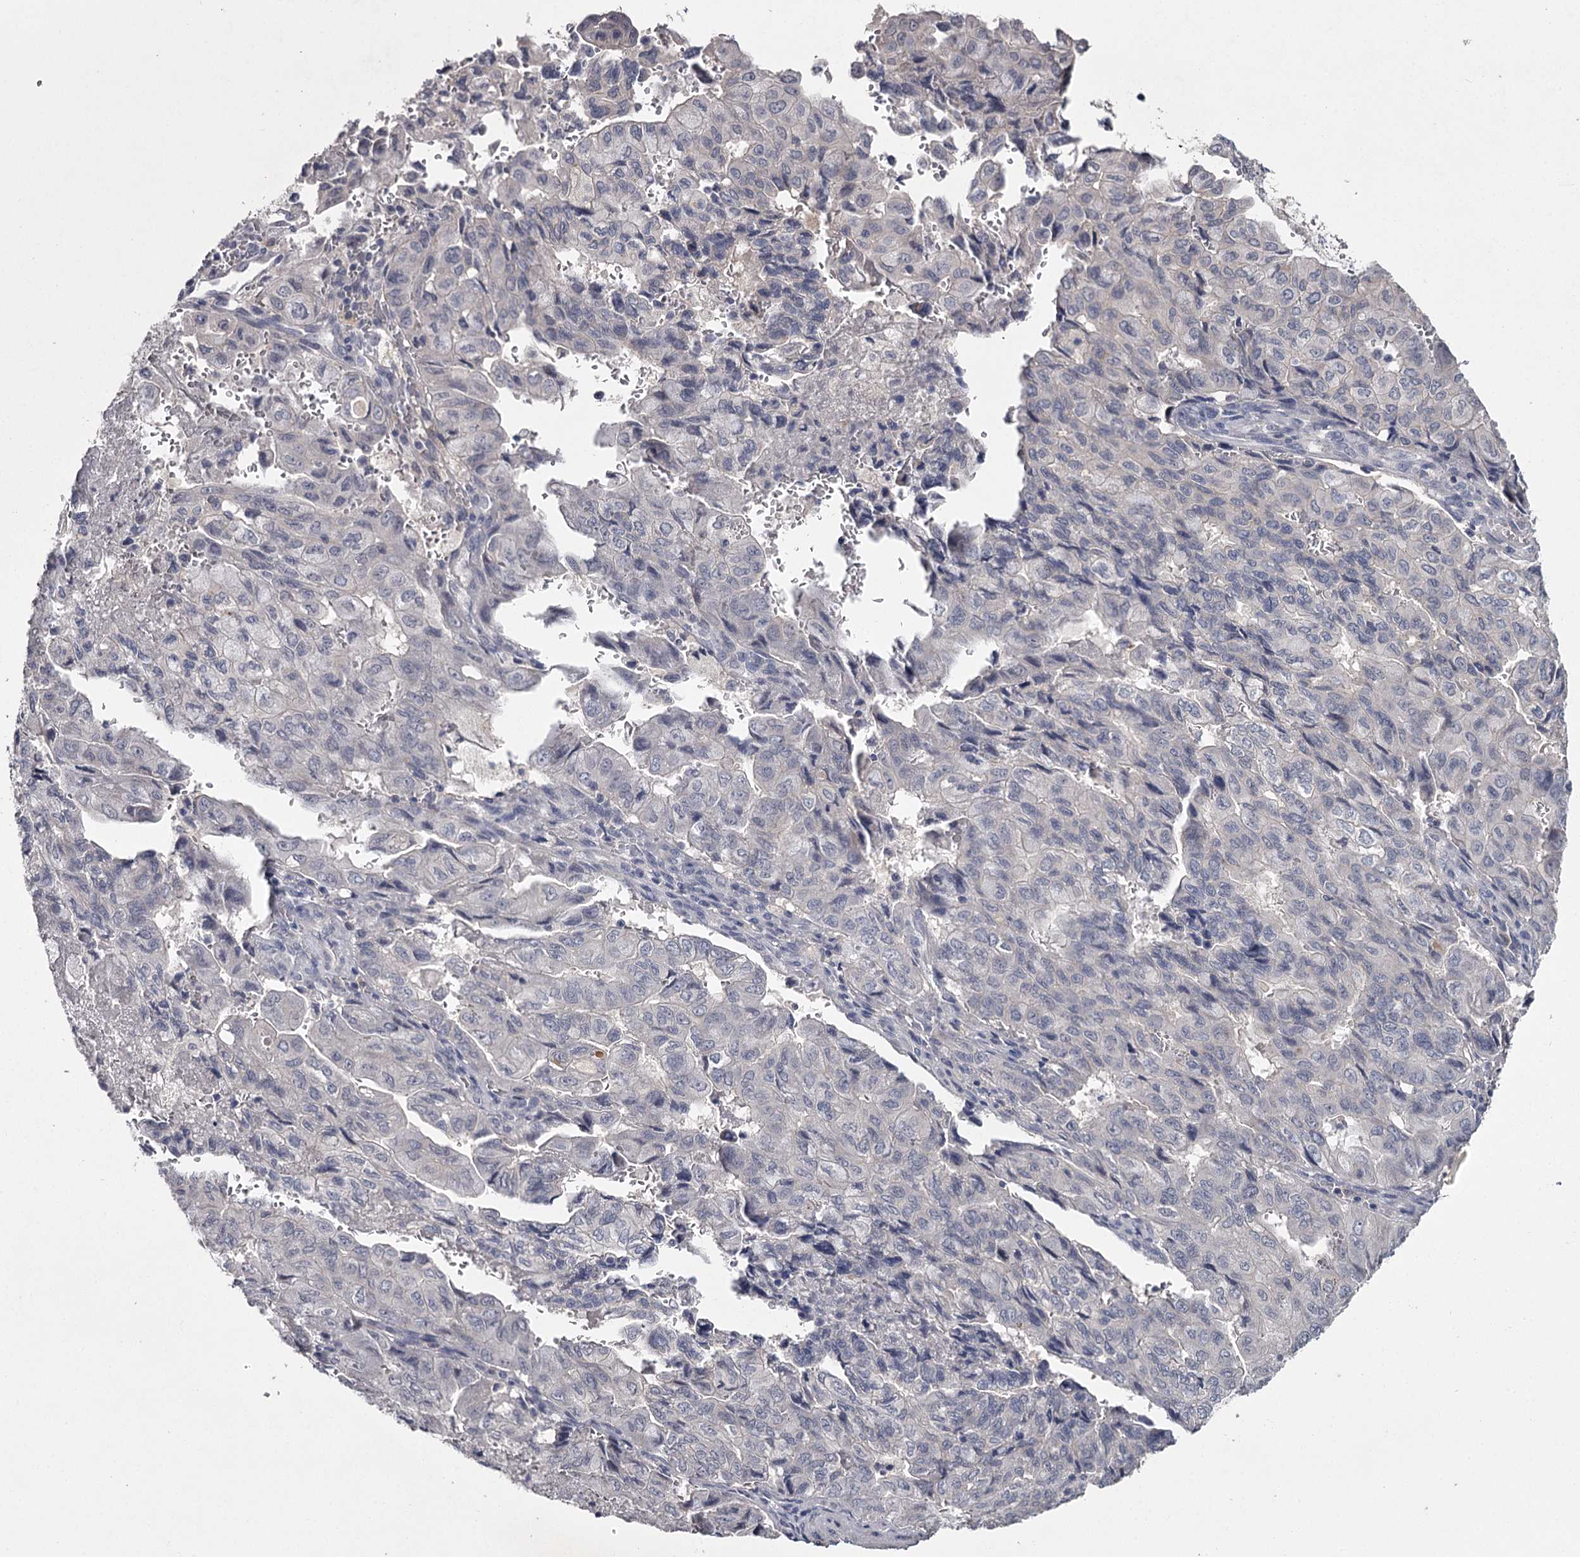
{"staining": {"intensity": "negative", "quantity": "none", "location": "none"}, "tissue": "pancreatic cancer", "cell_type": "Tumor cells", "image_type": "cancer", "snomed": [{"axis": "morphology", "description": "Adenocarcinoma, NOS"}, {"axis": "topography", "description": "Pancreas"}], "caption": "Human pancreatic adenocarcinoma stained for a protein using immunohistochemistry shows no expression in tumor cells.", "gene": "FDXACB1", "patient": {"sex": "male", "age": 59}}